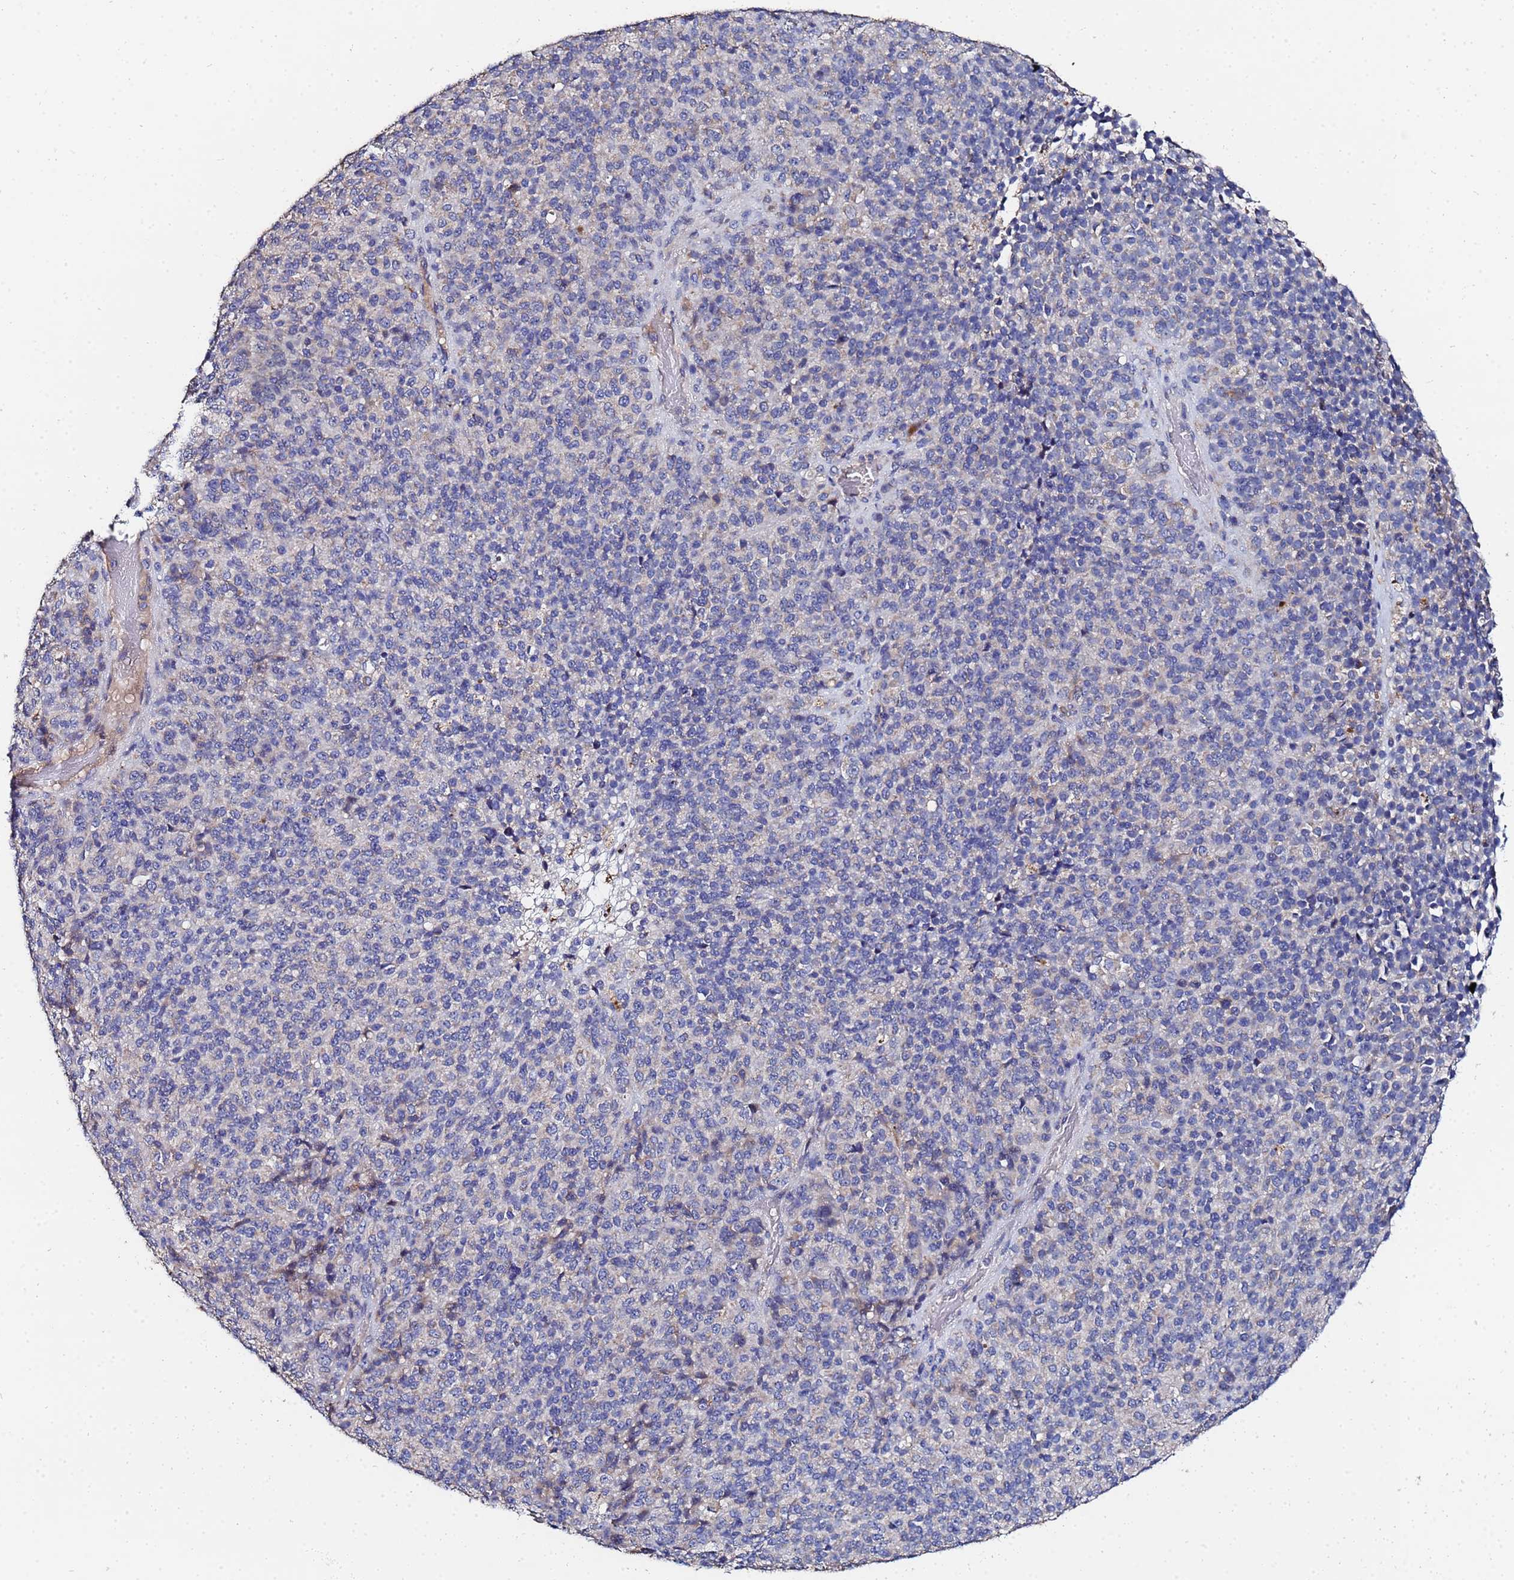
{"staining": {"intensity": "negative", "quantity": "none", "location": "none"}, "tissue": "melanoma", "cell_type": "Tumor cells", "image_type": "cancer", "snomed": [{"axis": "morphology", "description": "Malignant melanoma, Metastatic site"}, {"axis": "topography", "description": "Brain"}], "caption": "Immunohistochemical staining of melanoma shows no significant staining in tumor cells.", "gene": "TCP10L", "patient": {"sex": "female", "age": 56}}